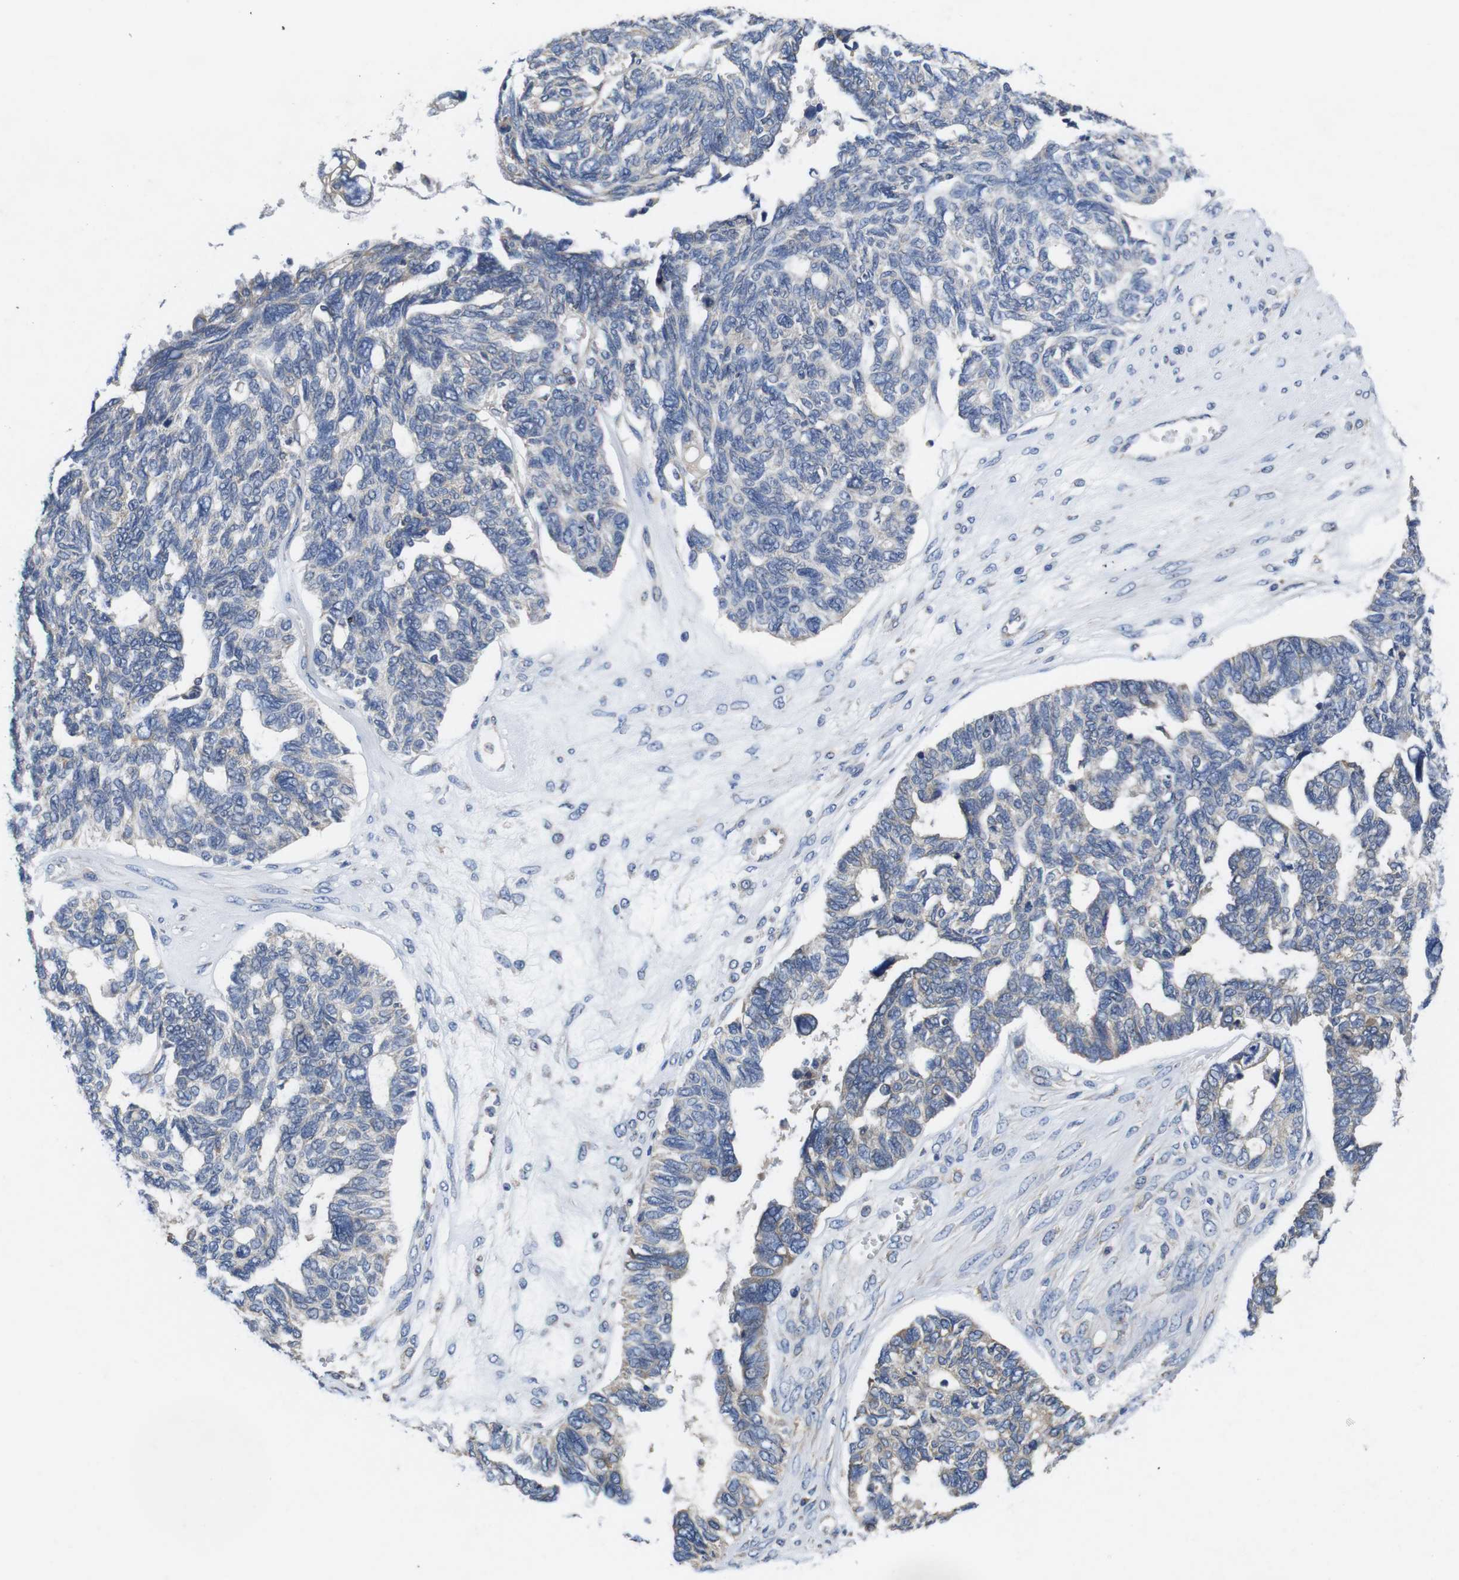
{"staining": {"intensity": "negative", "quantity": "none", "location": "none"}, "tissue": "ovarian cancer", "cell_type": "Tumor cells", "image_type": "cancer", "snomed": [{"axis": "morphology", "description": "Cystadenocarcinoma, serous, NOS"}, {"axis": "topography", "description": "Ovary"}], "caption": "A high-resolution image shows immunohistochemistry staining of ovarian serous cystadenocarcinoma, which demonstrates no significant expression in tumor cells.", "gene": "MARCHF7", "patient": {"sex": "female", "age": 79}}